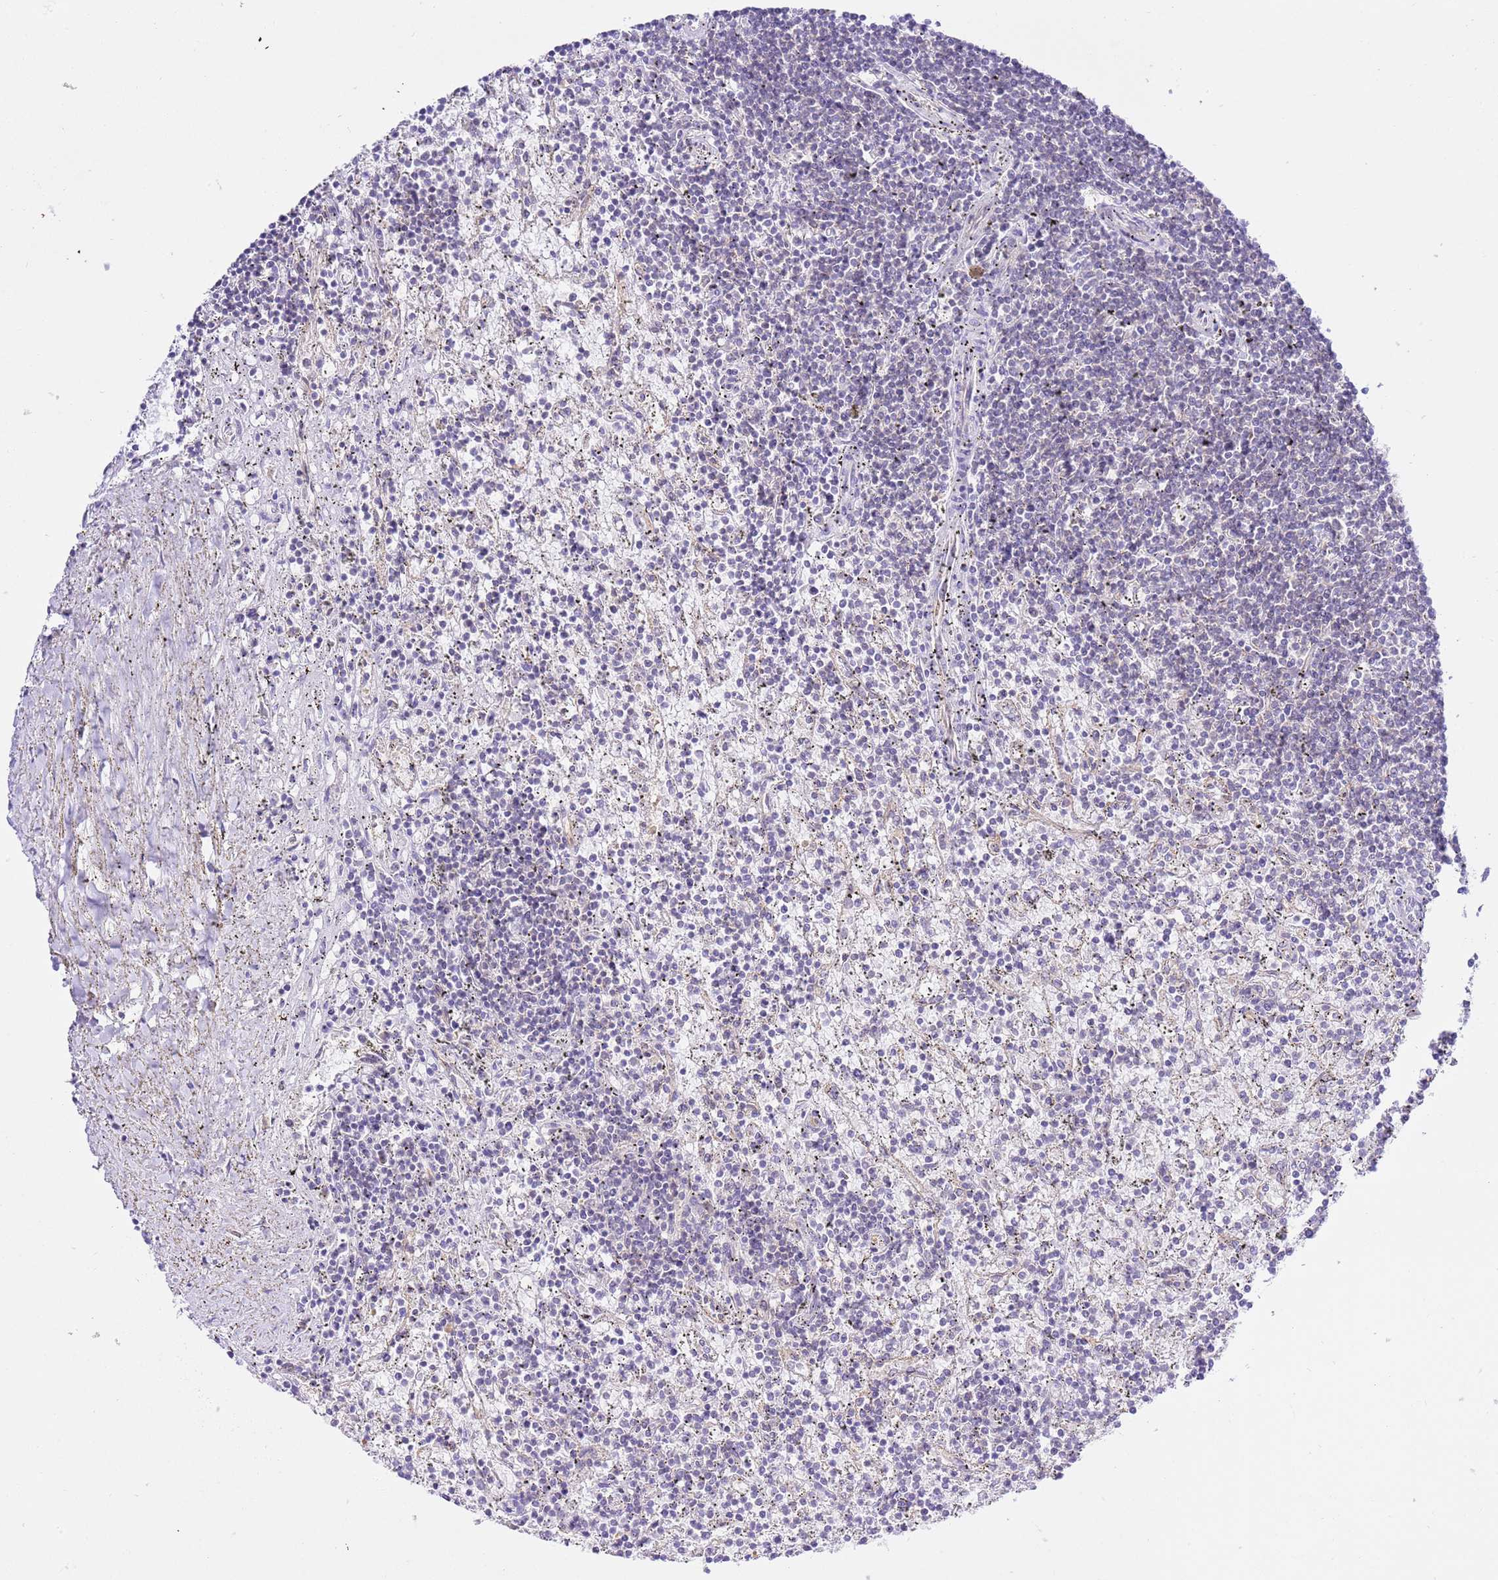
{"staining": {"intensity": "negative", "quantity": "none", "location": "none"}, "tissue": "lymphoma", "cell_type": "Tumor cells", "image_type": "cancer", "snomed": [{"axis": "morphology", "description": "Malignant lymphoma, non-Hodgkin's type, Low grade"}, {"axis": "topography", "description": "Spleen"}], "caption": "Tumor cells show no significant positivity in lymphoma.", "gene": "TRIM37", "patient": {"sex": "male", "age": 76}}